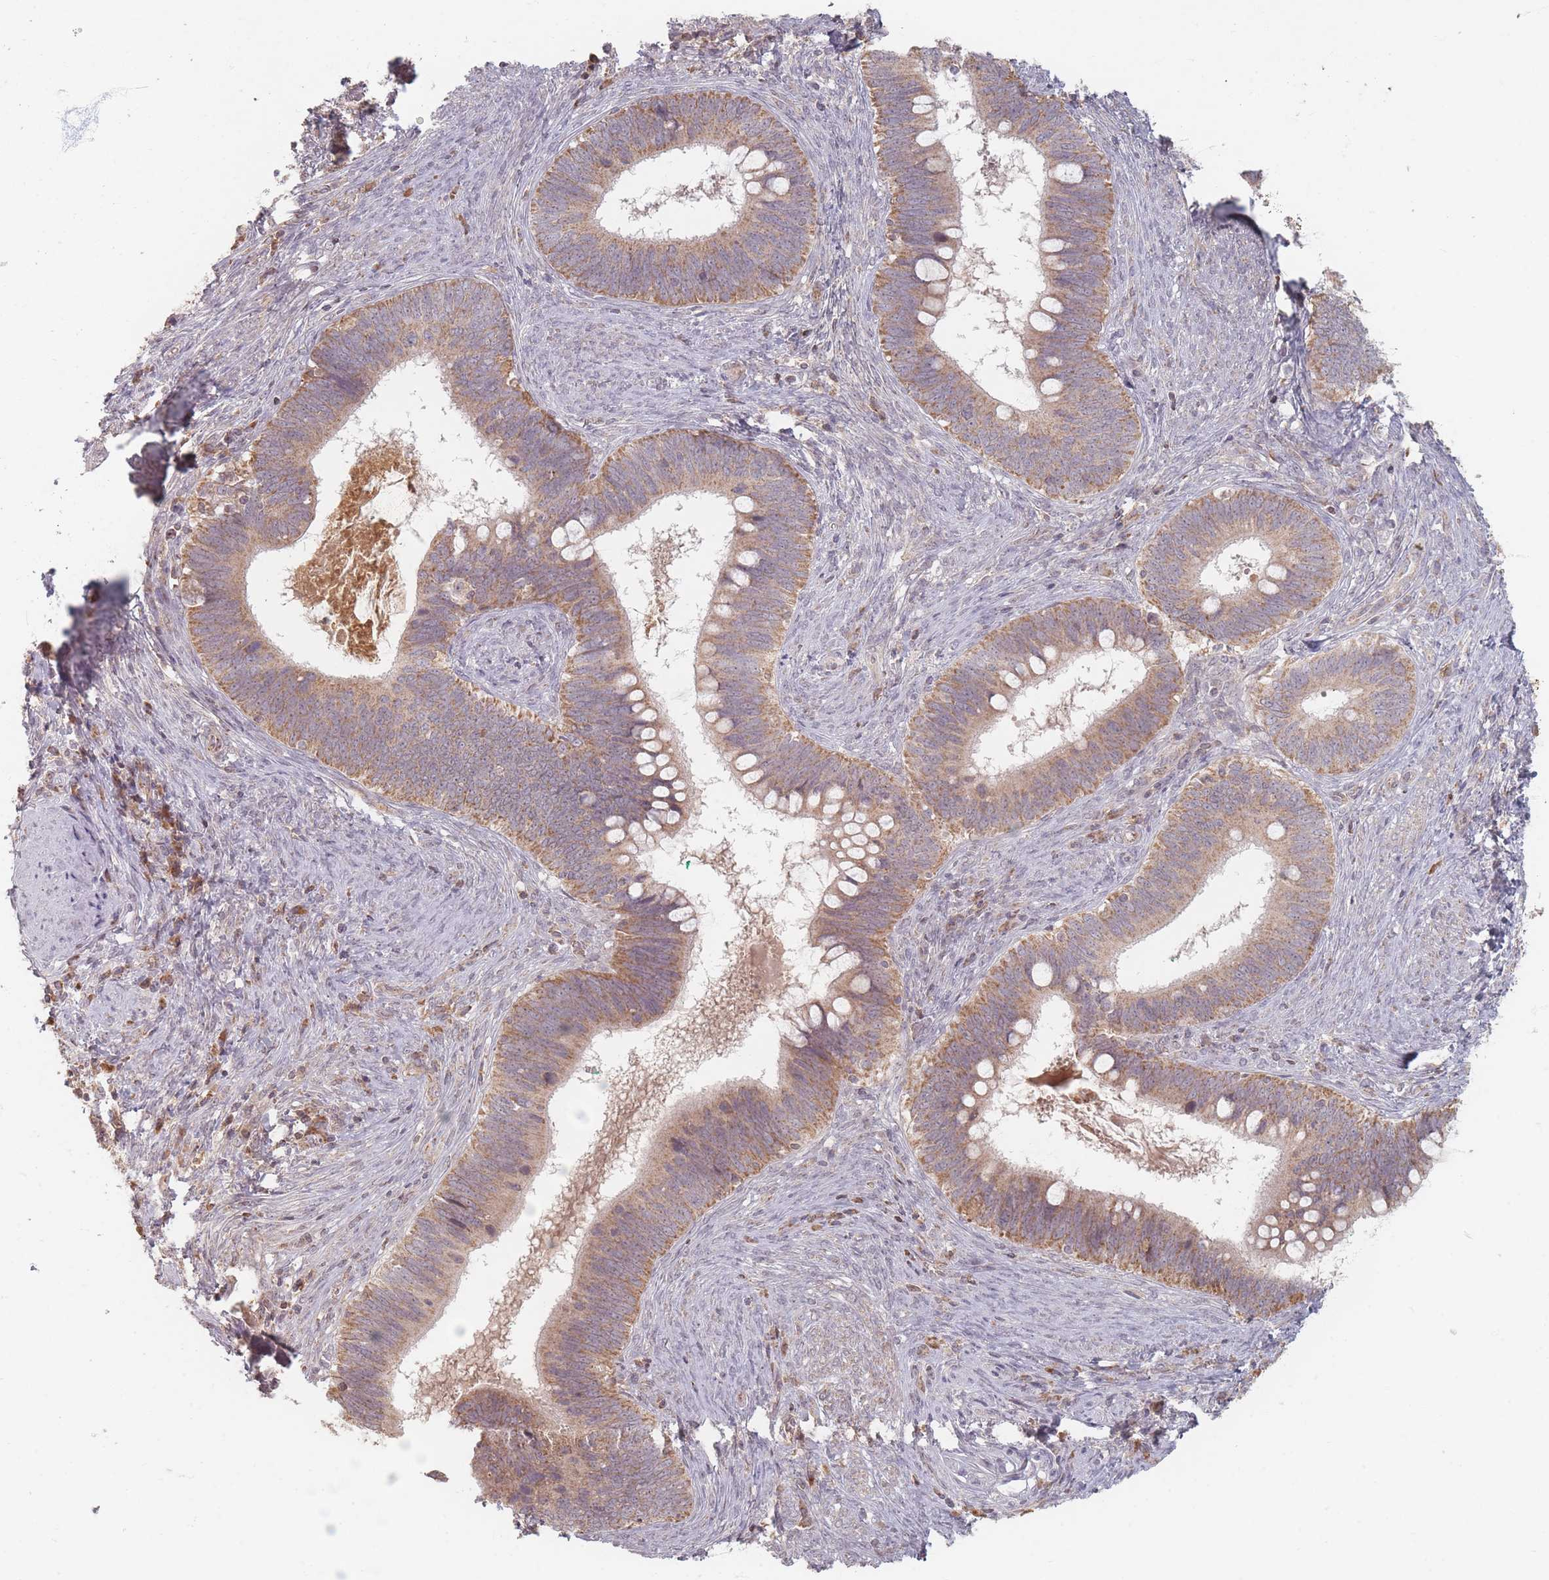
{"staining": {"intensity": "moderate", "quantity": "25%-75%", "location": "cytoplasmic/membranous"}, "tissue": "cervical cancer", "cell_type": "Tumor cells", "image_type": "cancer", "snomed": [{"axis": "morphology", "description": "Adenocarcinoma, NOS"}, {"axis": "topography", "description": "Cervix"}], "caption": "Moderate cytoplasmic/membranous protein positivity is identified in about 25%-75% of tumor cells in cervical adenocarcinoma. (DAB (3,3'-diaminobenzidine) IHC with brightfield microscopy, high magnification).", "gene": "OR2M4", "patient": {"sex": "female", "age": 42}}